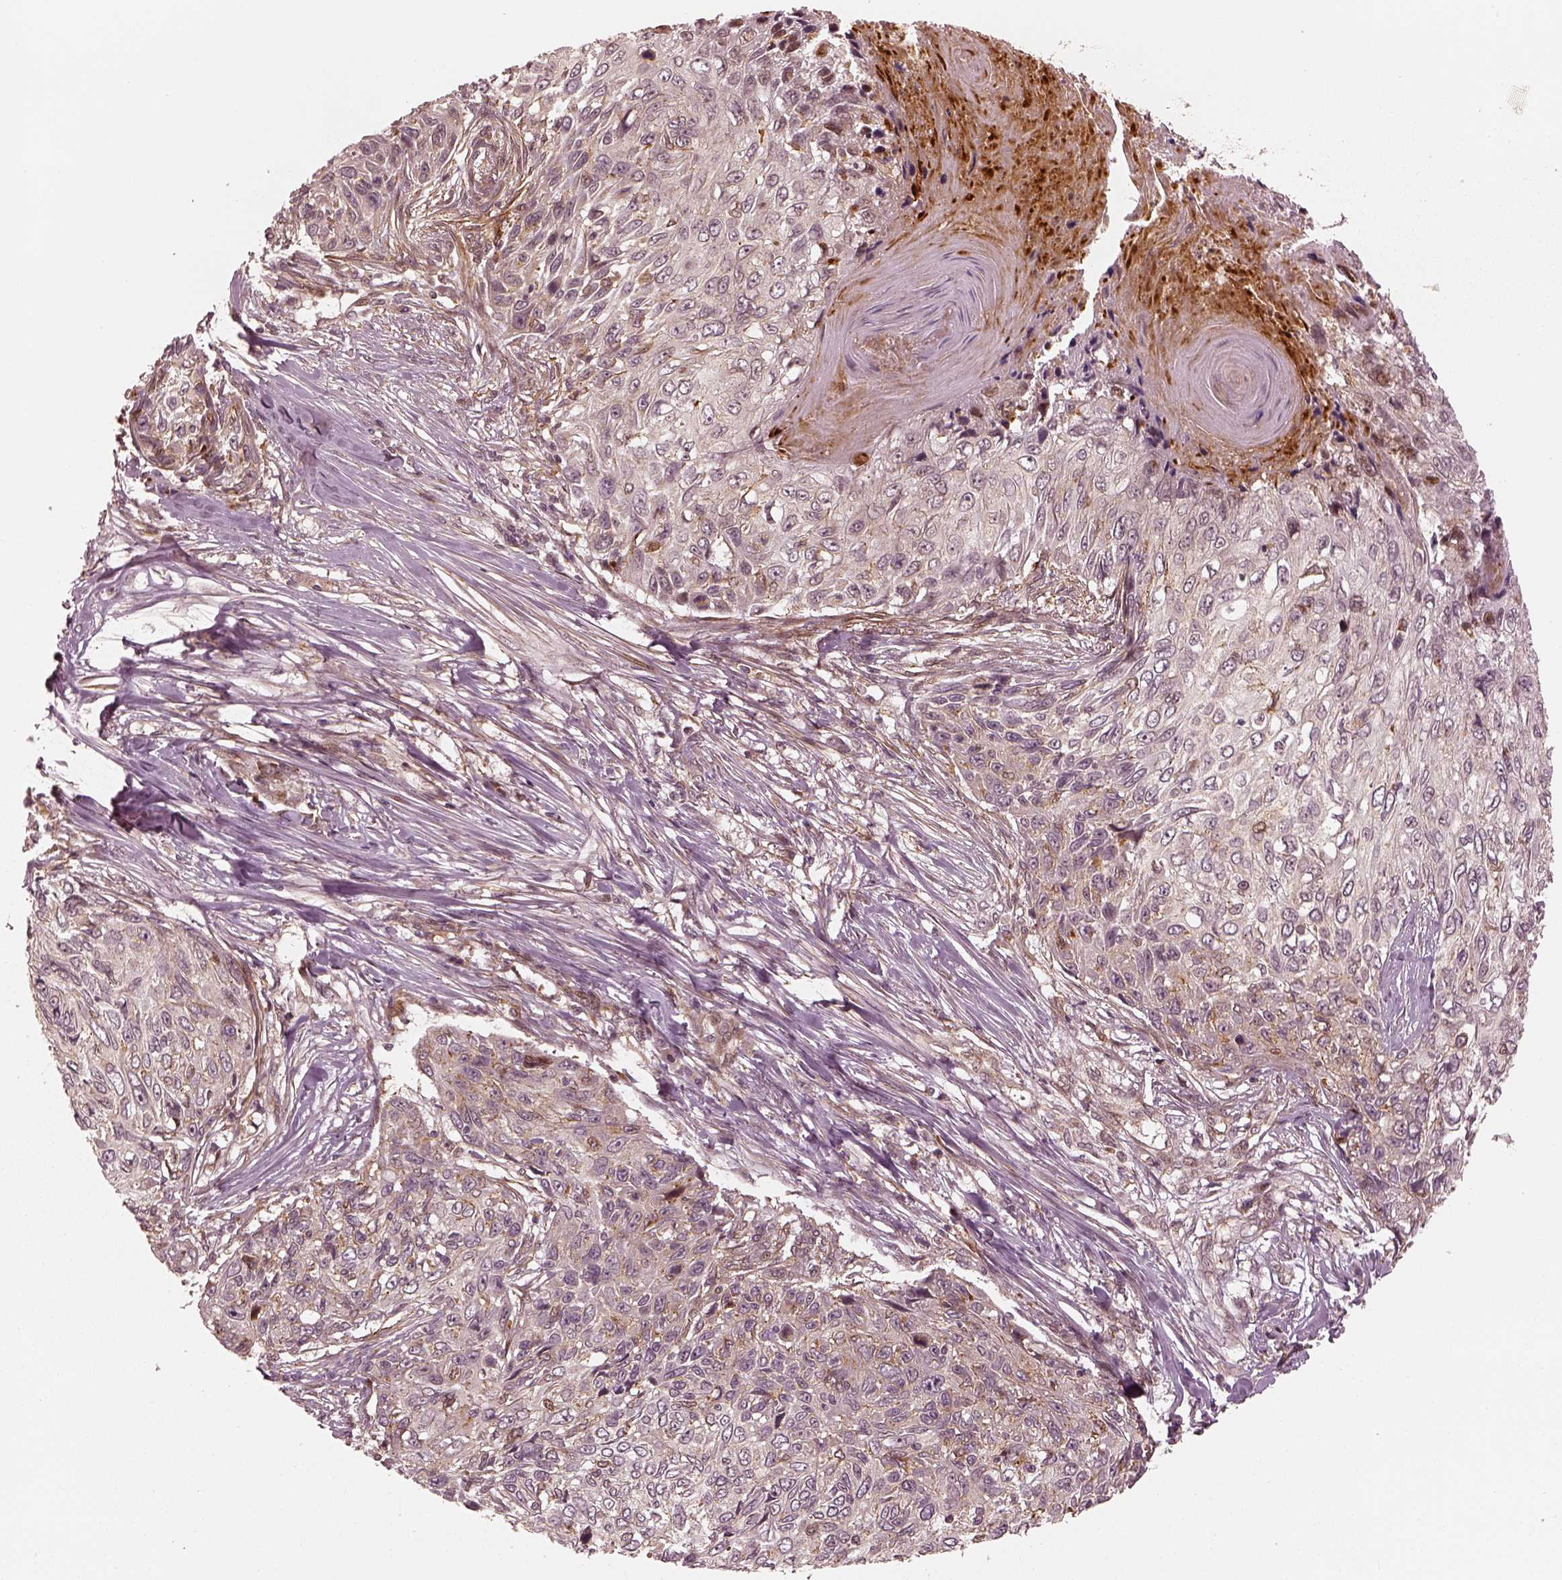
{"staining": {"intensity": "weak", "quantity": "25%-75%", "location": "cytoplasmic/membranous"}, "tissue": "skin cancer", "cell_type": "Tumor cells", "image_type": "cancer", "snomed": [{"axis": "morphology", "description": "Squamous cell carcinoma, NOS"}, {"axis": "topography", "description": "Skin"}], "caption": "About 25%-75% of tumor cells in skin squamous cell carcinoma demonstrate weak cytoplasmic/membranous protein expression as visualized by brown immunohistochemical staining.", "gene": "SLC12A9", "patient": {"sex": "male", "age": 92}}